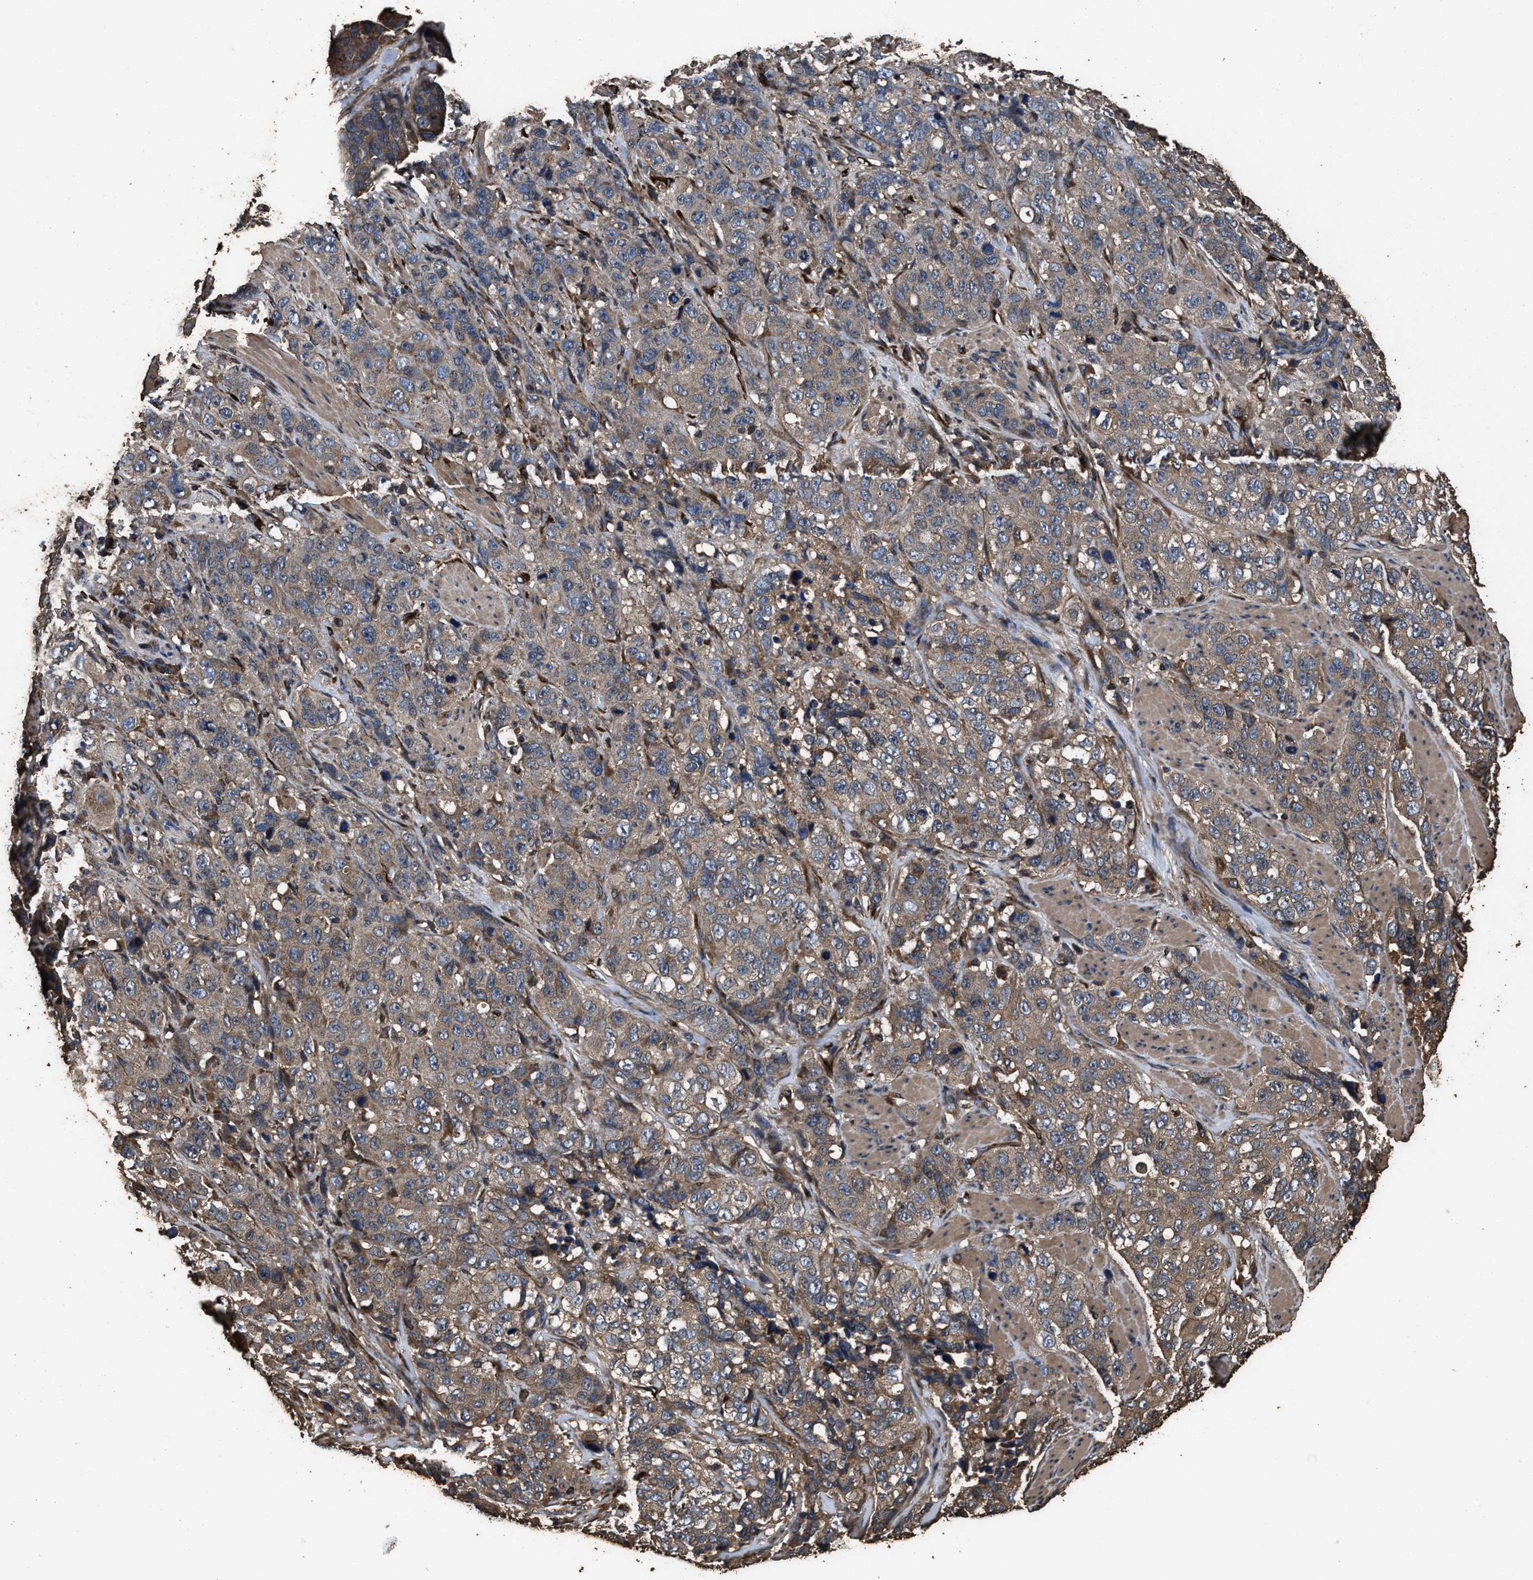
{"staining": {"intensity": "moderate", "quantity": ">75%", "location": "cytoplasmic/membranous"}, "tissue": "stomach cancer", "cell_type": "Tumor cells", "image_type": "cancer", "snomed": [{"axis": "morphology", "description": "Adenocarcinoma, NOS"}, {"axis": "topography", "description": "Stomach"}], "caption": "There is medium levels of moderate cytoplasmic/membranous staining in tumor cells of stomach adenocarcinoma, as demonstrated by immunohistochemical staining (brown color).", "gene": "ZMYND19", "patient": {"sex": "male", "age": 48}}